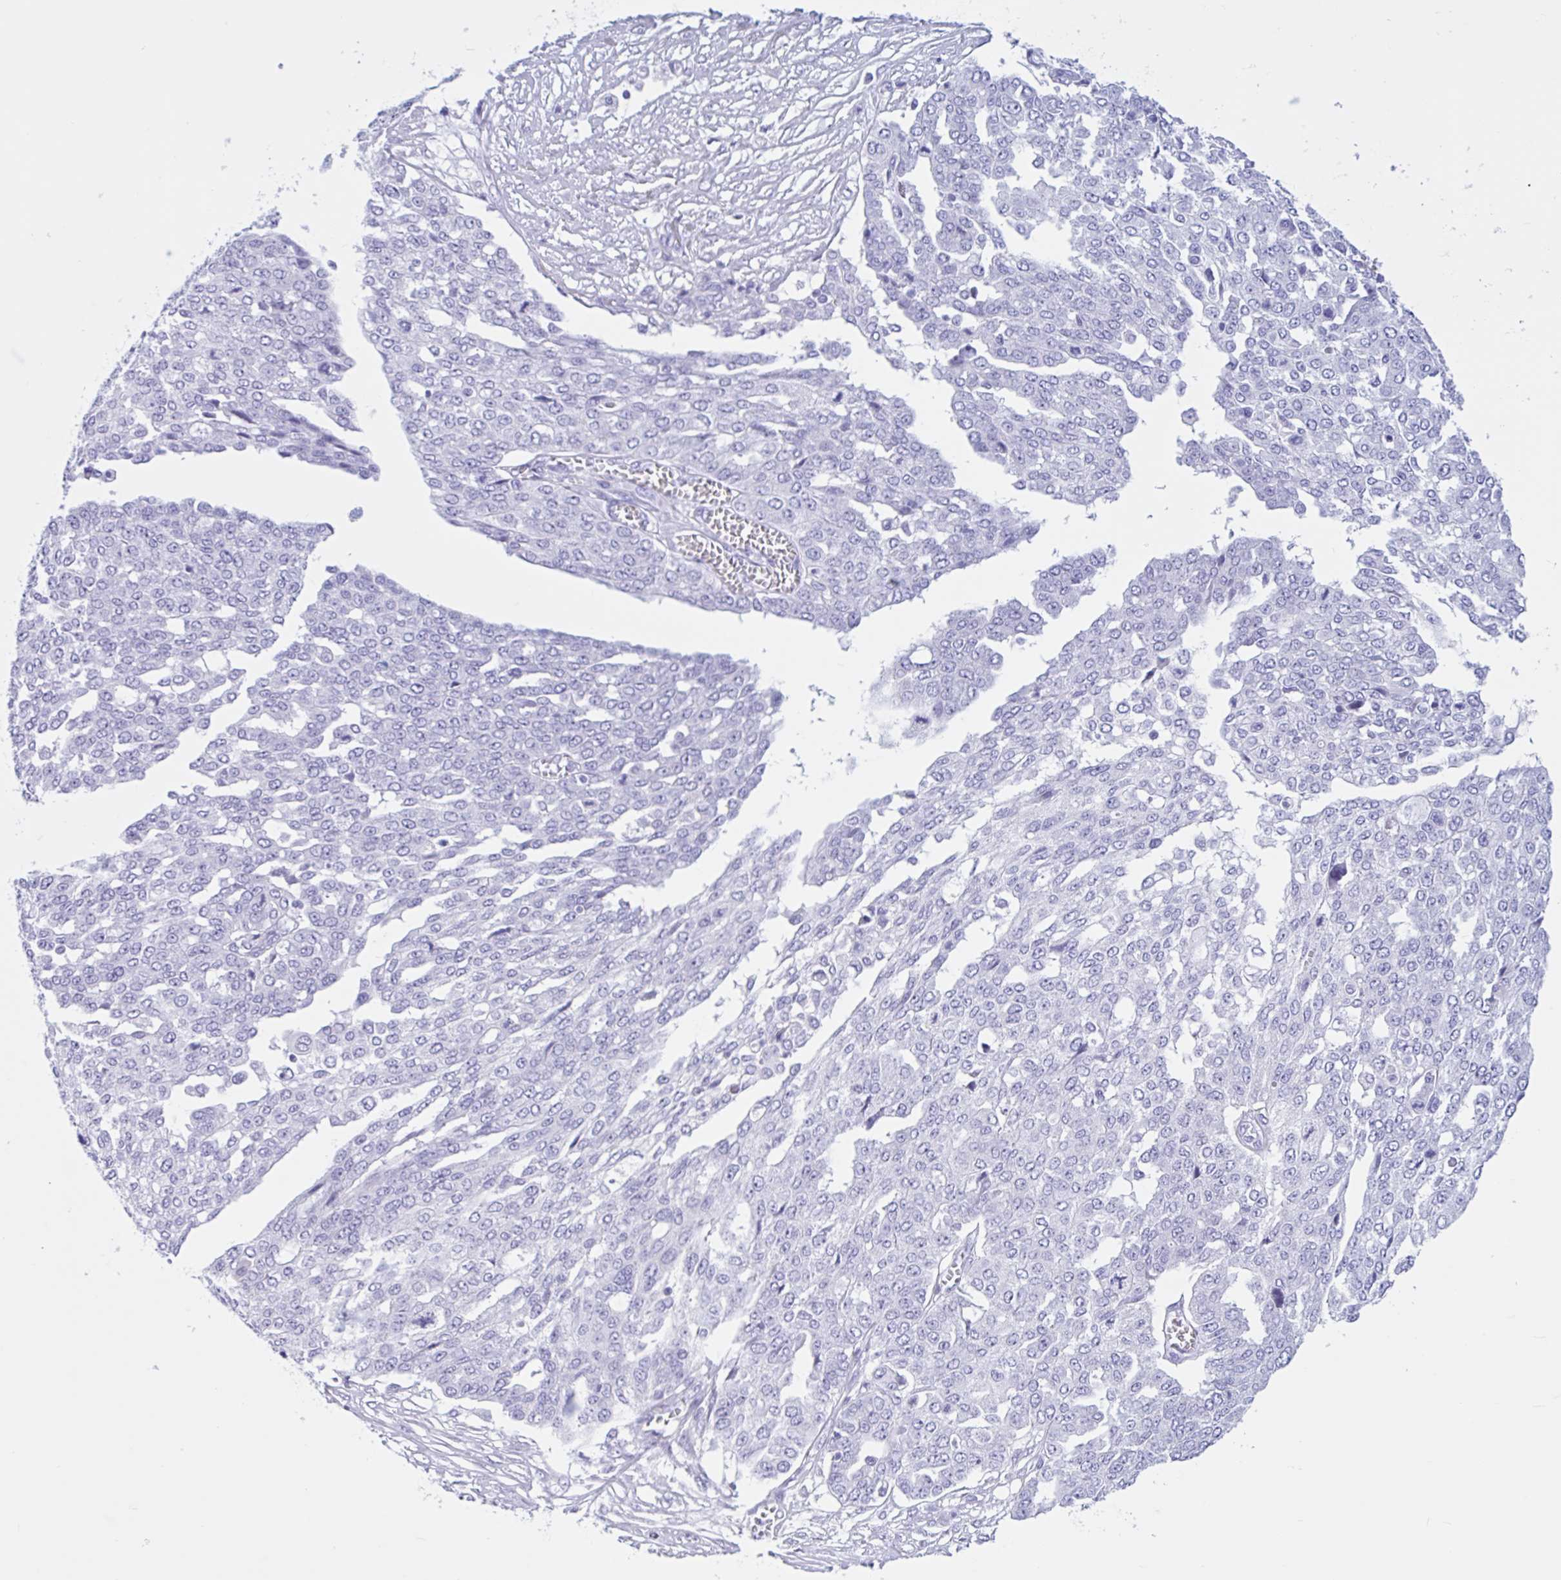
{"staining": {"intensity": "negative", "quantity": "none", "location": "none"}, "tissue": "ovarian cancer", "cell_type": "Tumor cells", "image_type": "cancer", "snomed": [{"axis": "morphology", "description": "Cystadenocarcinoma, serous, NOS"}, {"axis": "topography", "description": "Soft tissue"}, {"axis": "topography", "description": "Ovary"}], "caption": "Immunohistochemistry (IHC) micrograph of neoplastic tissue: human ovarian cancer stained with DAB (3,3'-diaminobenzidine) demonstrates no significant protein expression in tumor cells.", "gene": "OR4N4", "patient": {"sex": "female", "age": 57}}